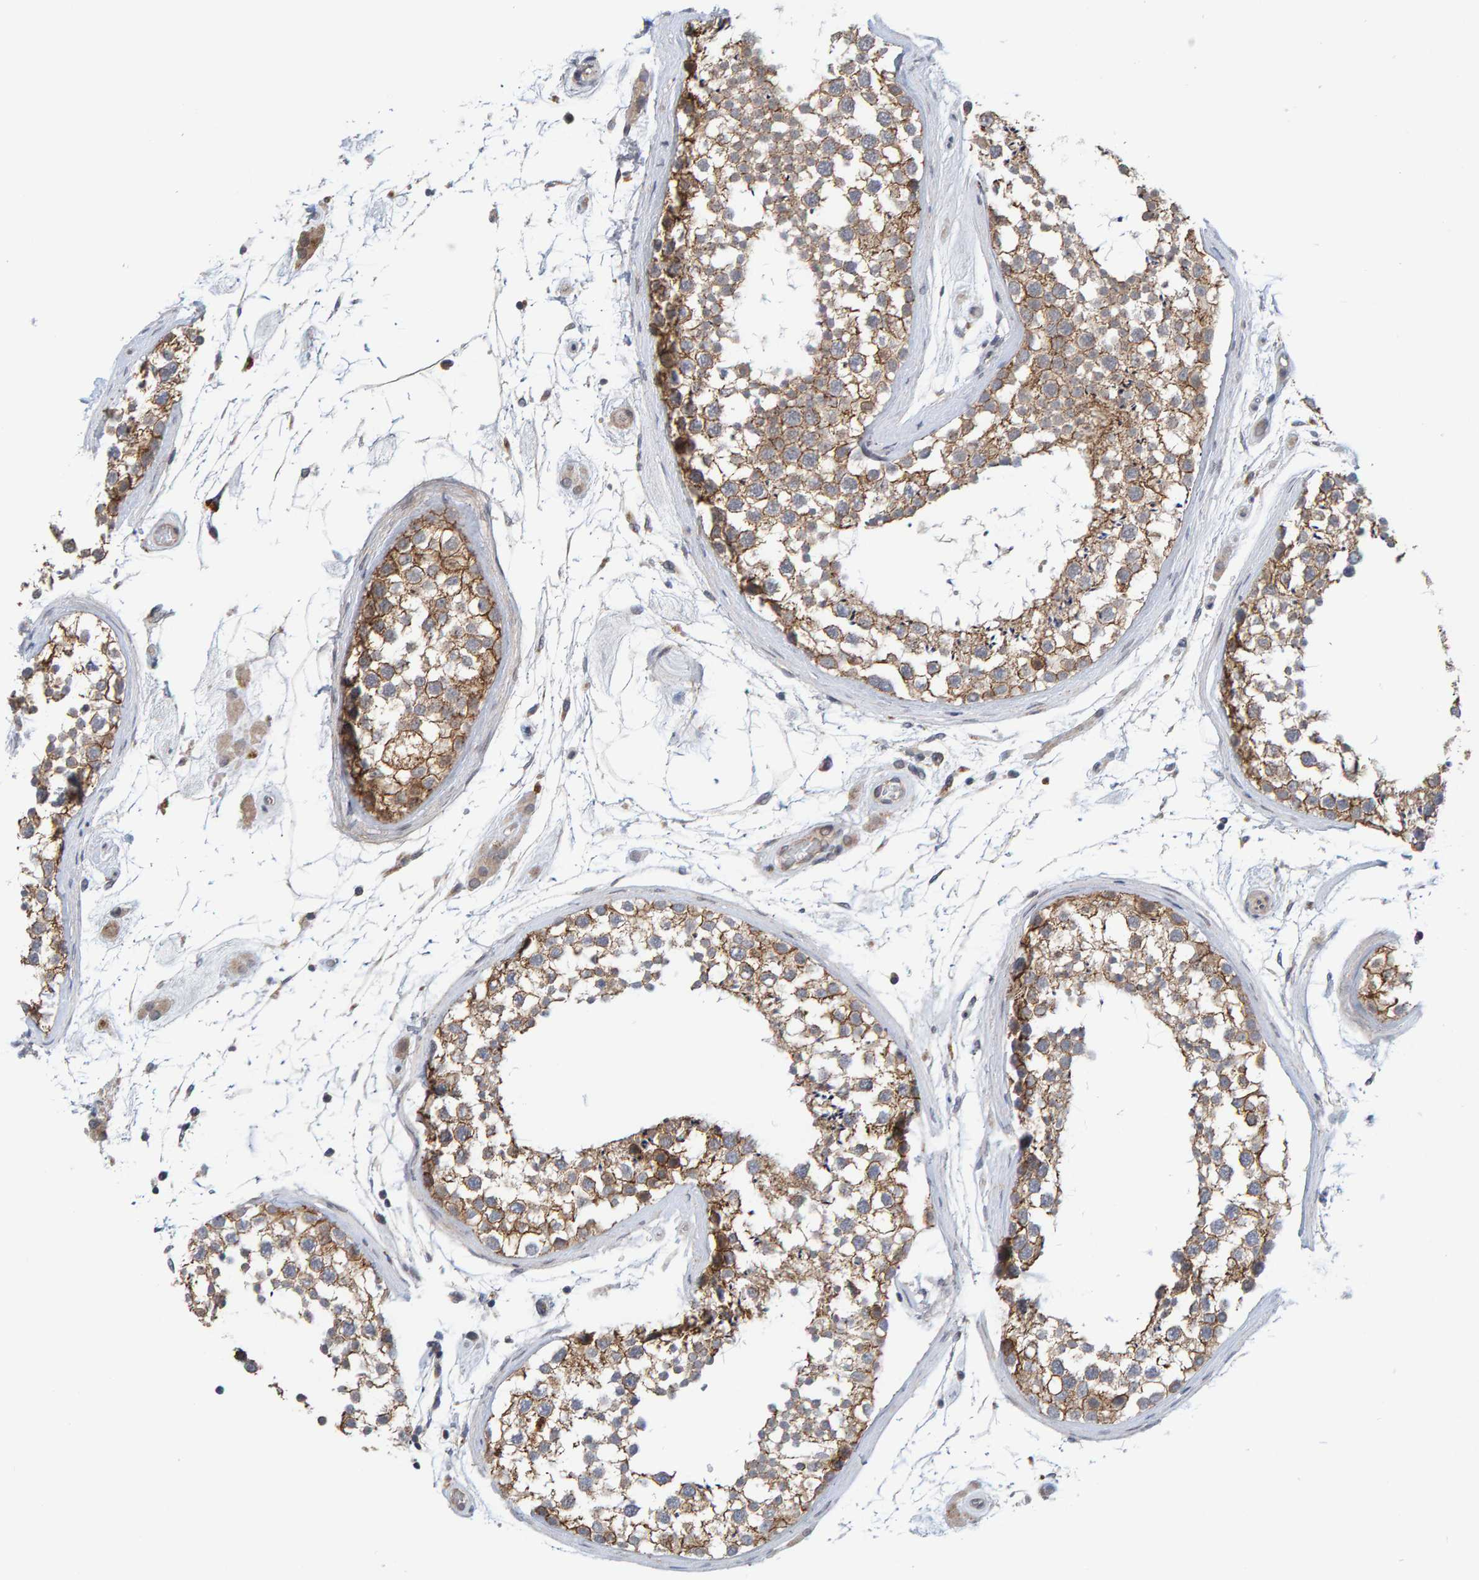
{"staining": {"intensity": "moderate", "quantity": ">75%", "location": "cytoplasmic/membranous"}, "tissue": "testis", "cell_type": "Cells in seminiferous ducts", "image_type": "normal", "snomed": [{"axis": "morphology", "description": "Normal tissue, NOS"}, {"axis": "topography", "description": "Testis"}], "caption": "Benign testis exhibits moderate cytoplasmic/membranous staining in about >75% of cells in seminiferous ducts, visualized by immunohistochemistry. The staining is performed using DAB (3,3'-diaminobenzidine) brown chromogen to label protein expression. The nuclei are counter-stained blue using hematoxylin.", "gene": "CDH2", "patient": {"sex": "male", "age": 46}}